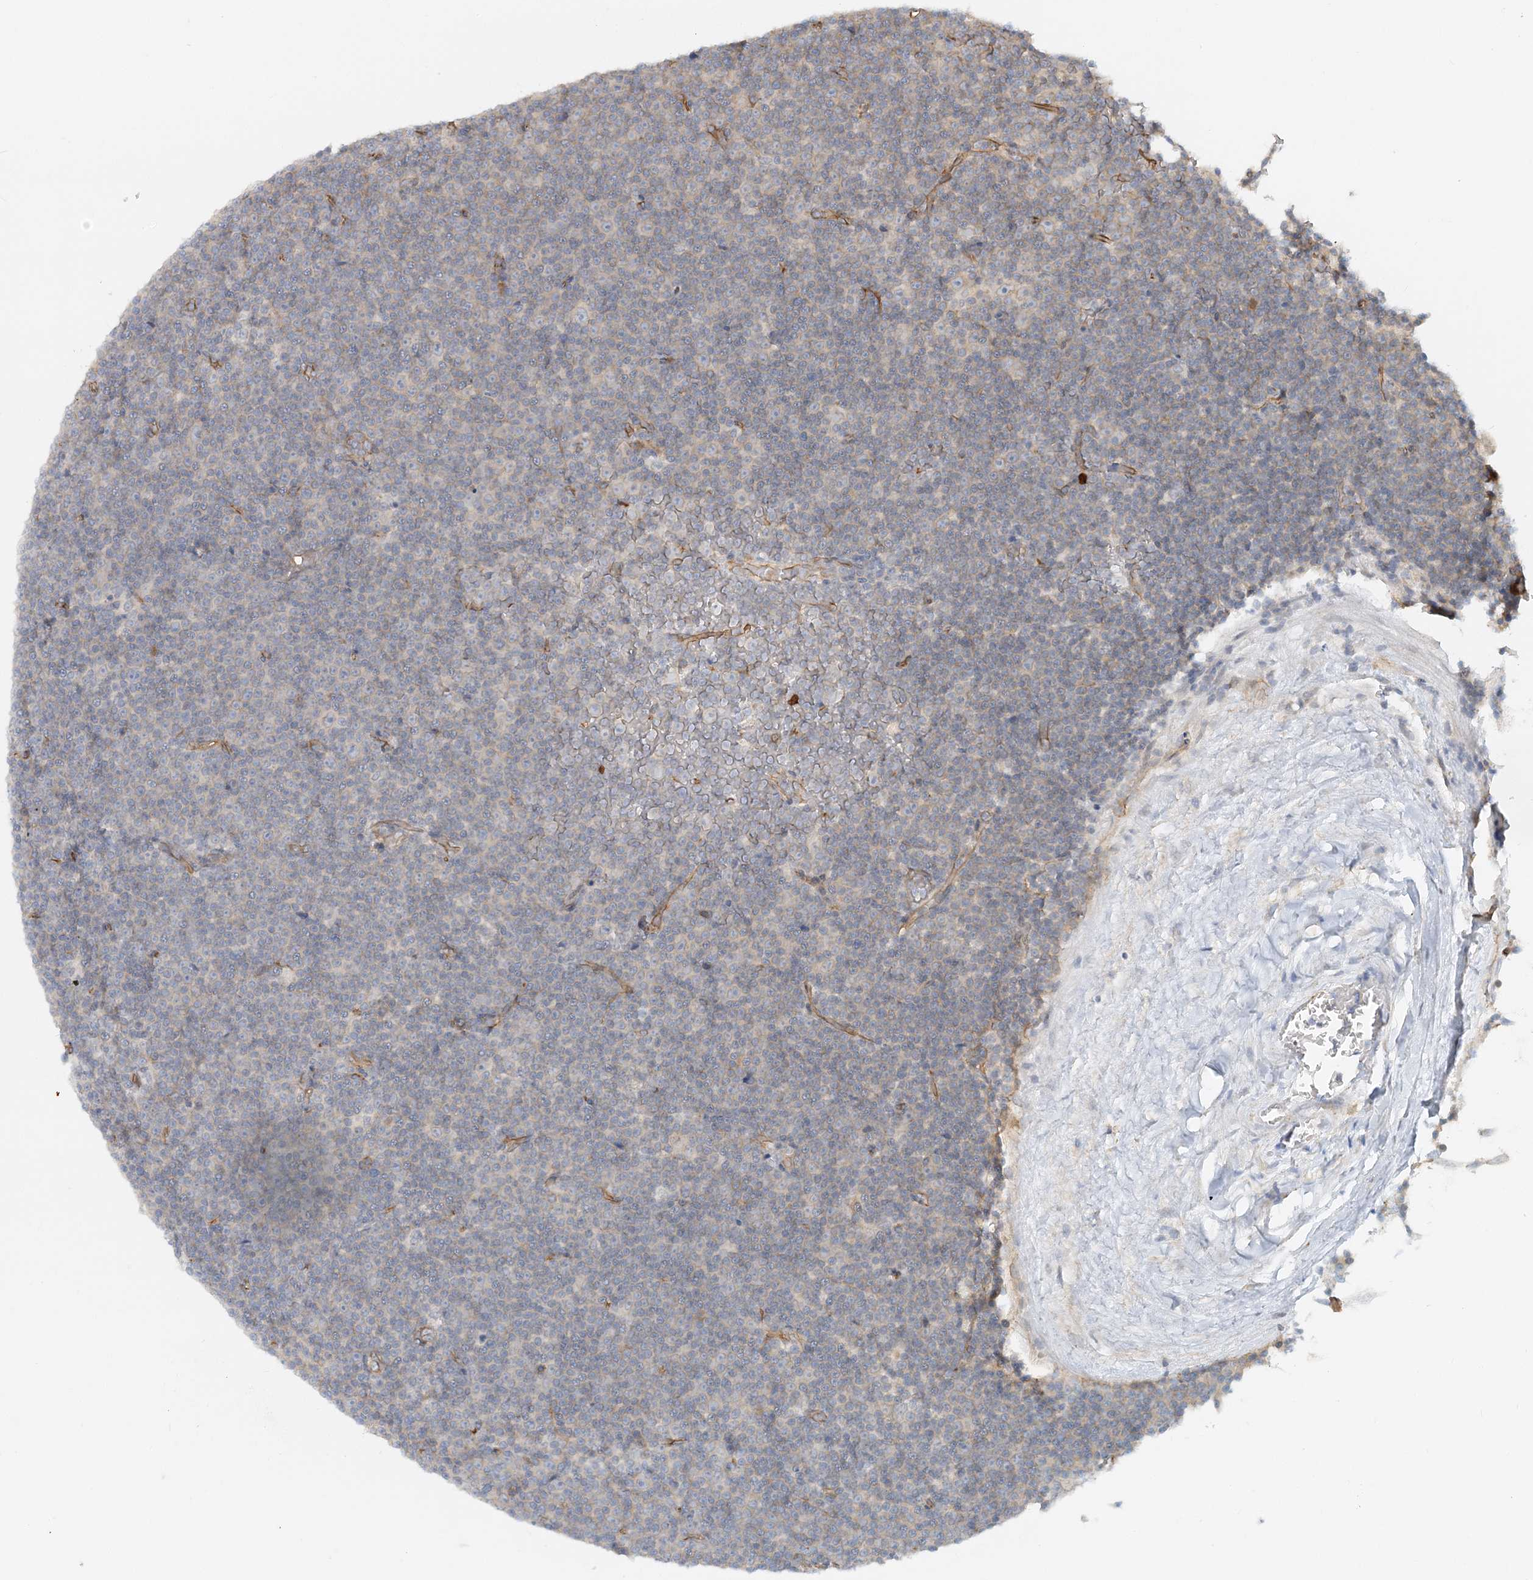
{"staining": {"intensity": "negative", "quantity": "none", "location": "none"}, "tissue": "lymphoma", "cell_type": "Tumor cells", "image_type": "cancer", "snomed": [{"axis": "morphology", "description": "Malignant lymphoma, non-Hodgkin's type, Low grade"}, {"axis": "topography", "description": "Lymph node"}], "caption": "Immunohistochemistry micrograph of neoplastic tissue: lymphoma stained with DAB demonstrates no significant protein staining in tumor cells.", "gene": "DNAH1", "patient": {"sex": "female", "age": 67}}